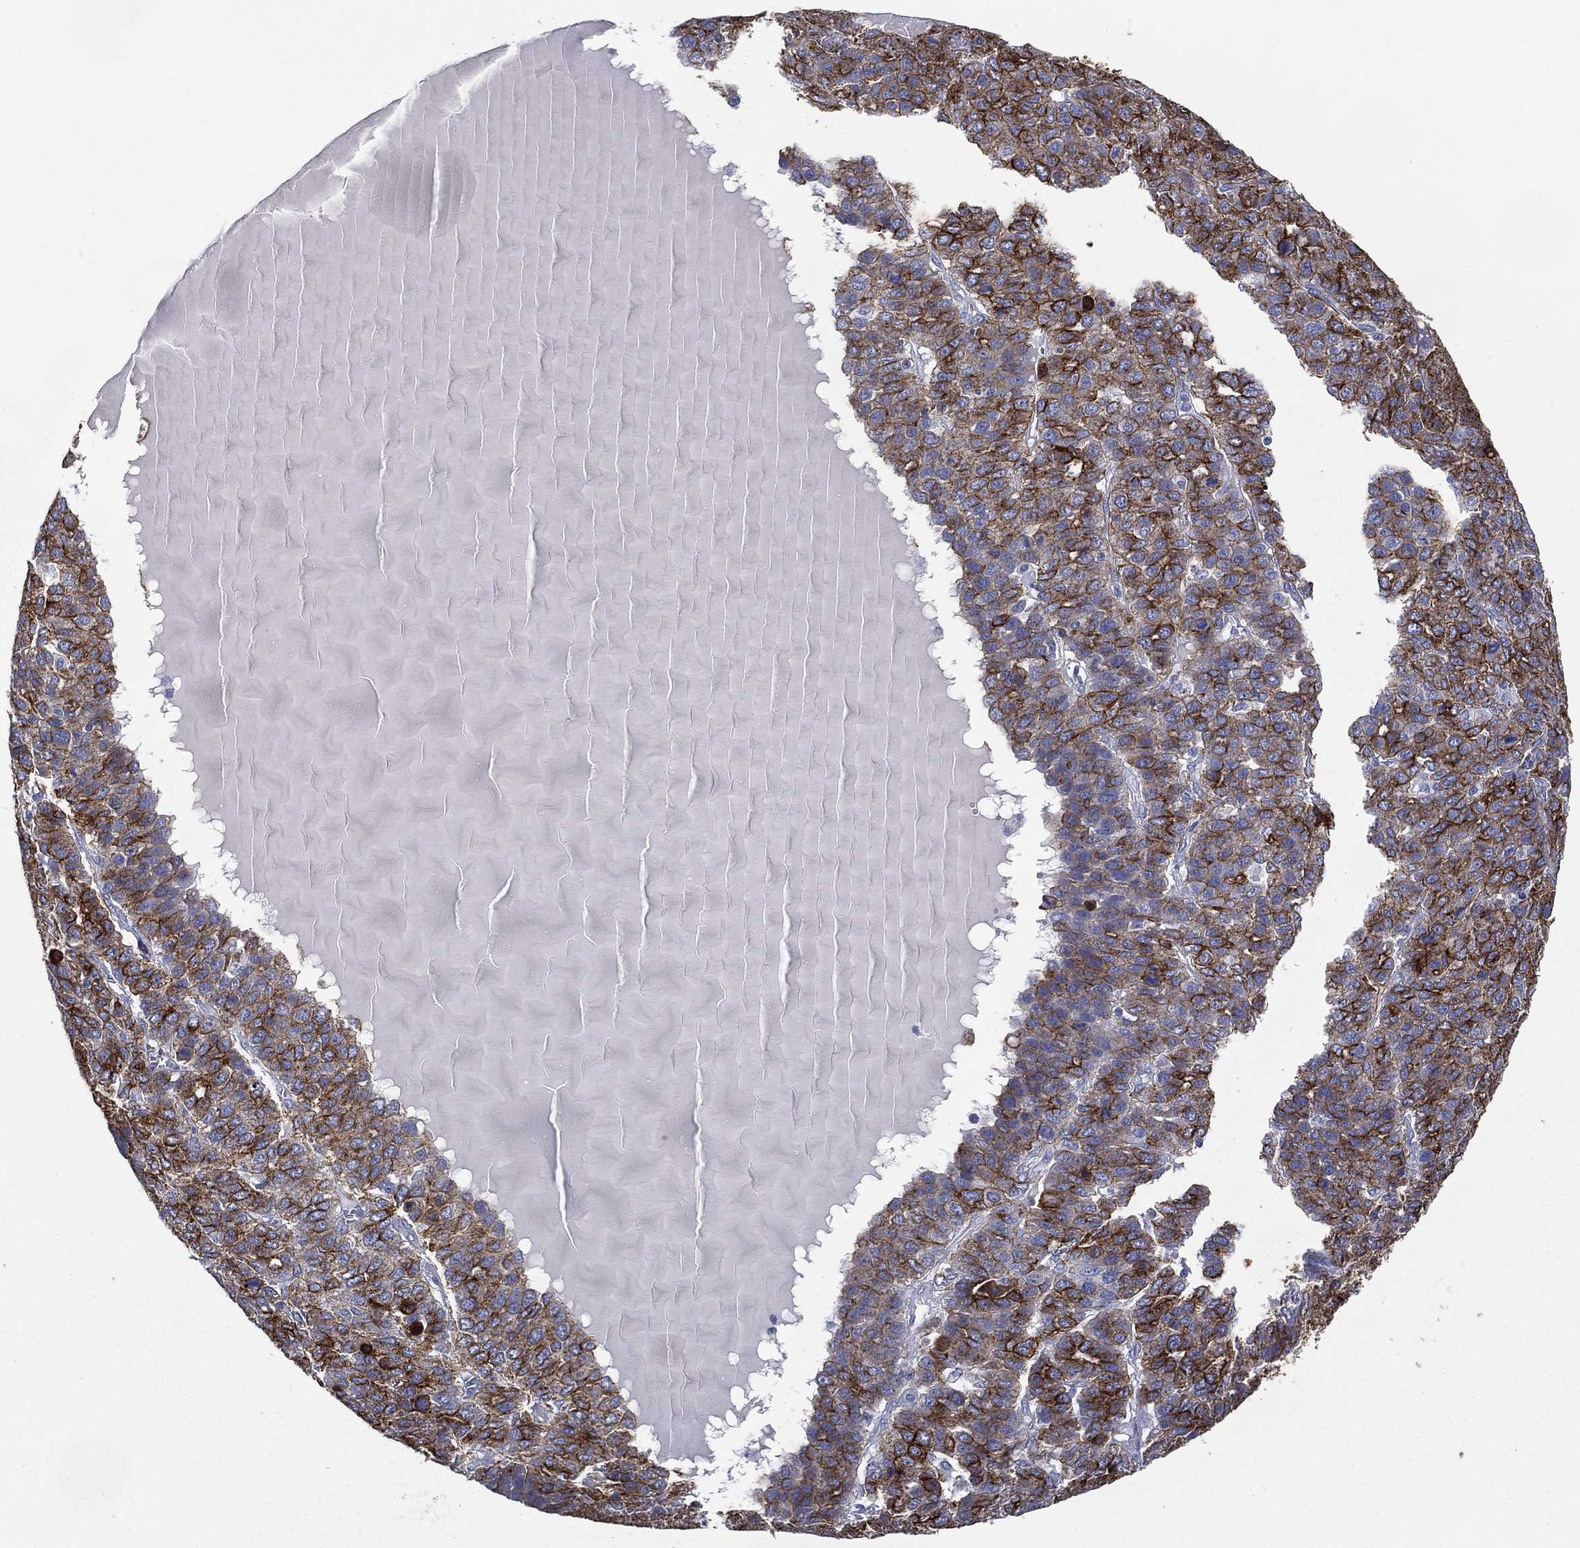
{"staining": {"intensity": "strong", "quantity": "25%-75%", "location": "cytoplasmic/membranous"}, "tissue": "liver cancer", "cell_type": "Tumor cells", "image_type": "cancer", "snomed": [{"axis": "morphology", "description": "Carcinoma, Hepatocellular, NOS"}, {"axis": "topography", "description": "Liver"}], "caption": "Brown immunohistochemical staining in liver cancer demonstrates strong cytoplasmic/membranous expression in about 25%-75% of tumor cells.", "gene": "KRT7", "patient": {"sex": "male", "age": 69}}